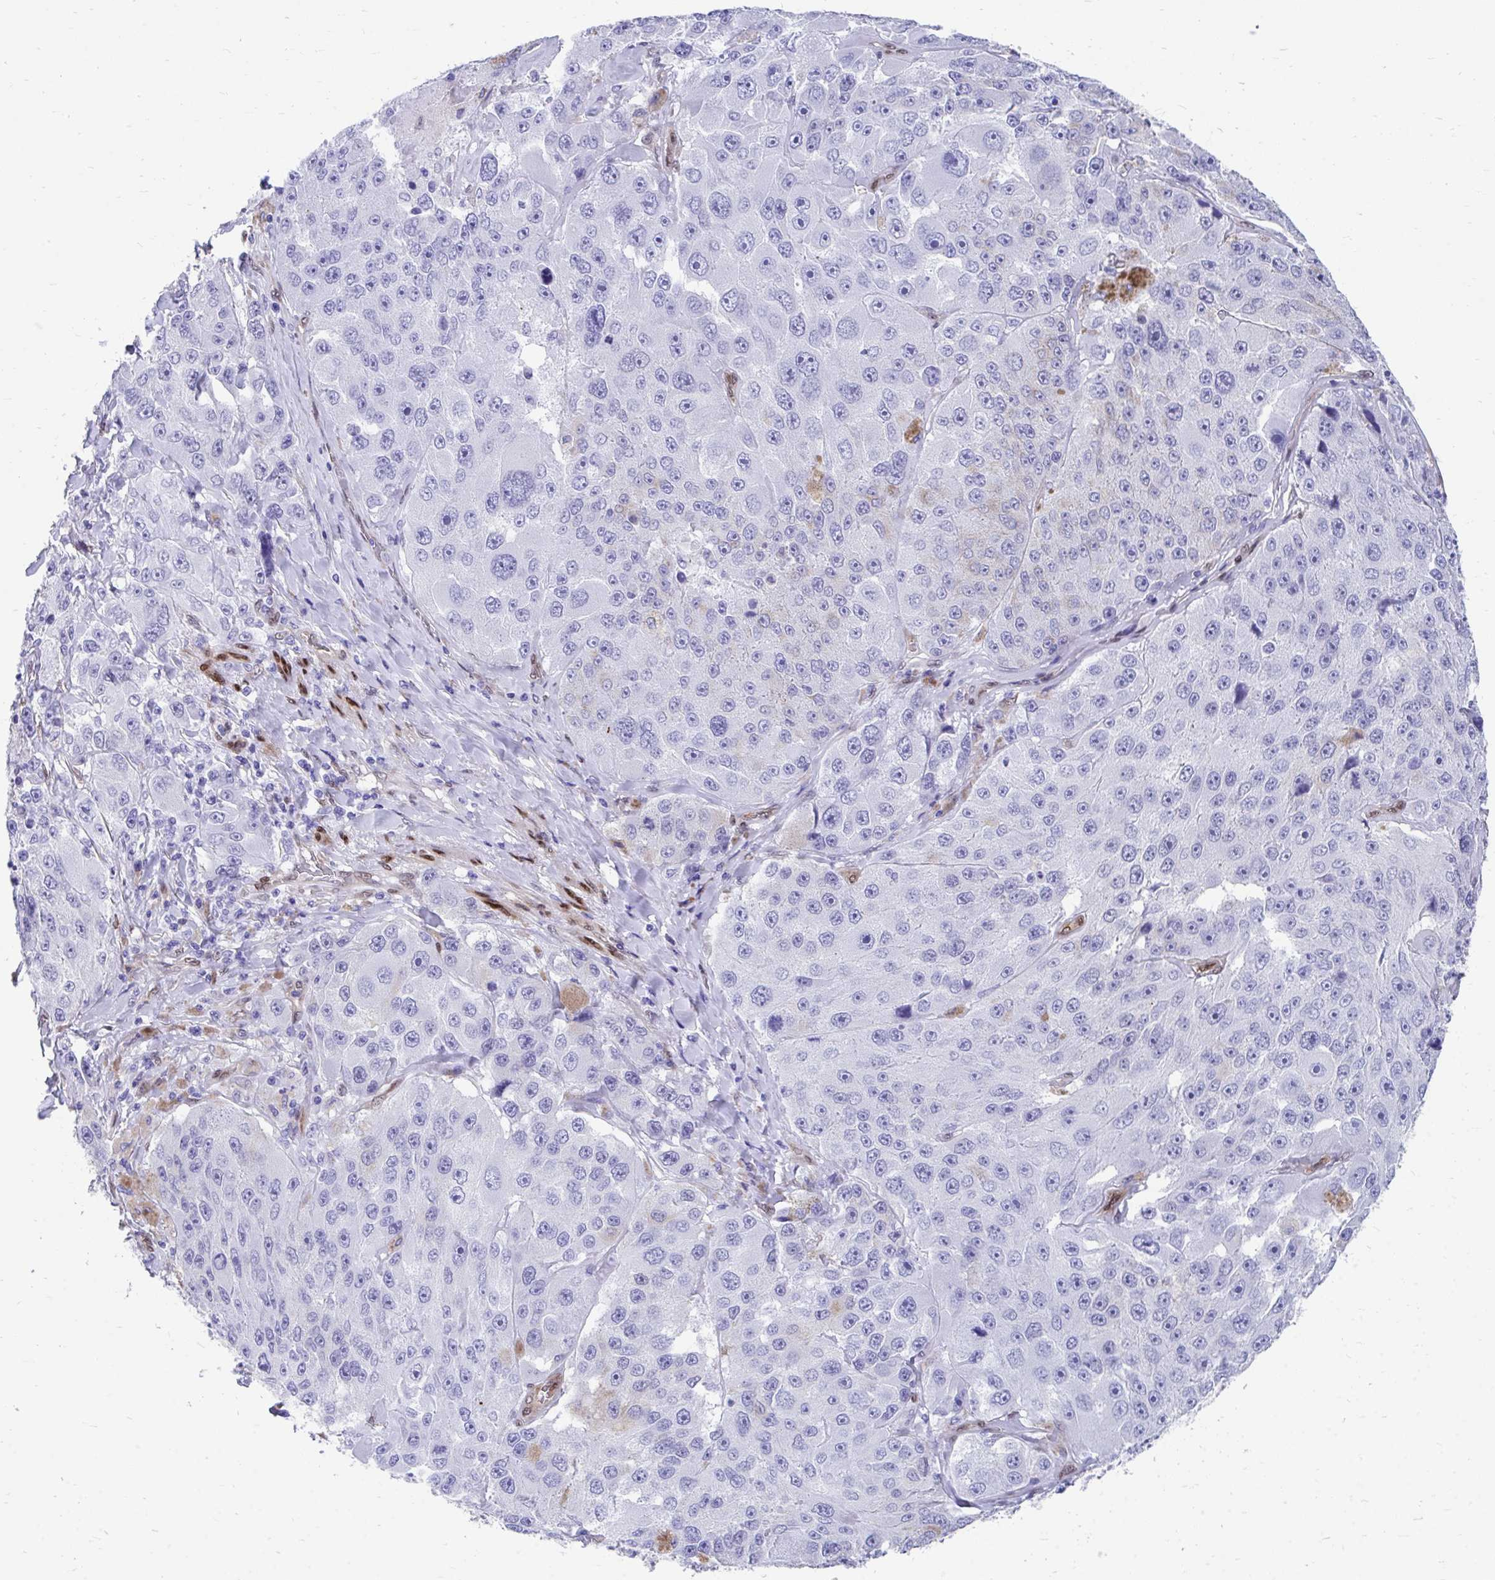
{"staining": {"intensity": "negative", "quantity": "none", "location": "none"}, "tissue": "melanoma", "cell_type": "Tumor cells", "image_type": "cancer", "snomed": [{"axis": "morphology", "description": "Malignant melanoma, Metastatic site"}, {"axis": "topography", "description": "Lymph node"}], "caption": "This photomicrograph is of melanoma stained with immunohistochemistry (IHC) to label a protein in brown with the nuclei are counter-stained blue. There is no expression in tumor cells.", "gene": "RBPMS", "patient": {"sex": "male", "age": 62}}